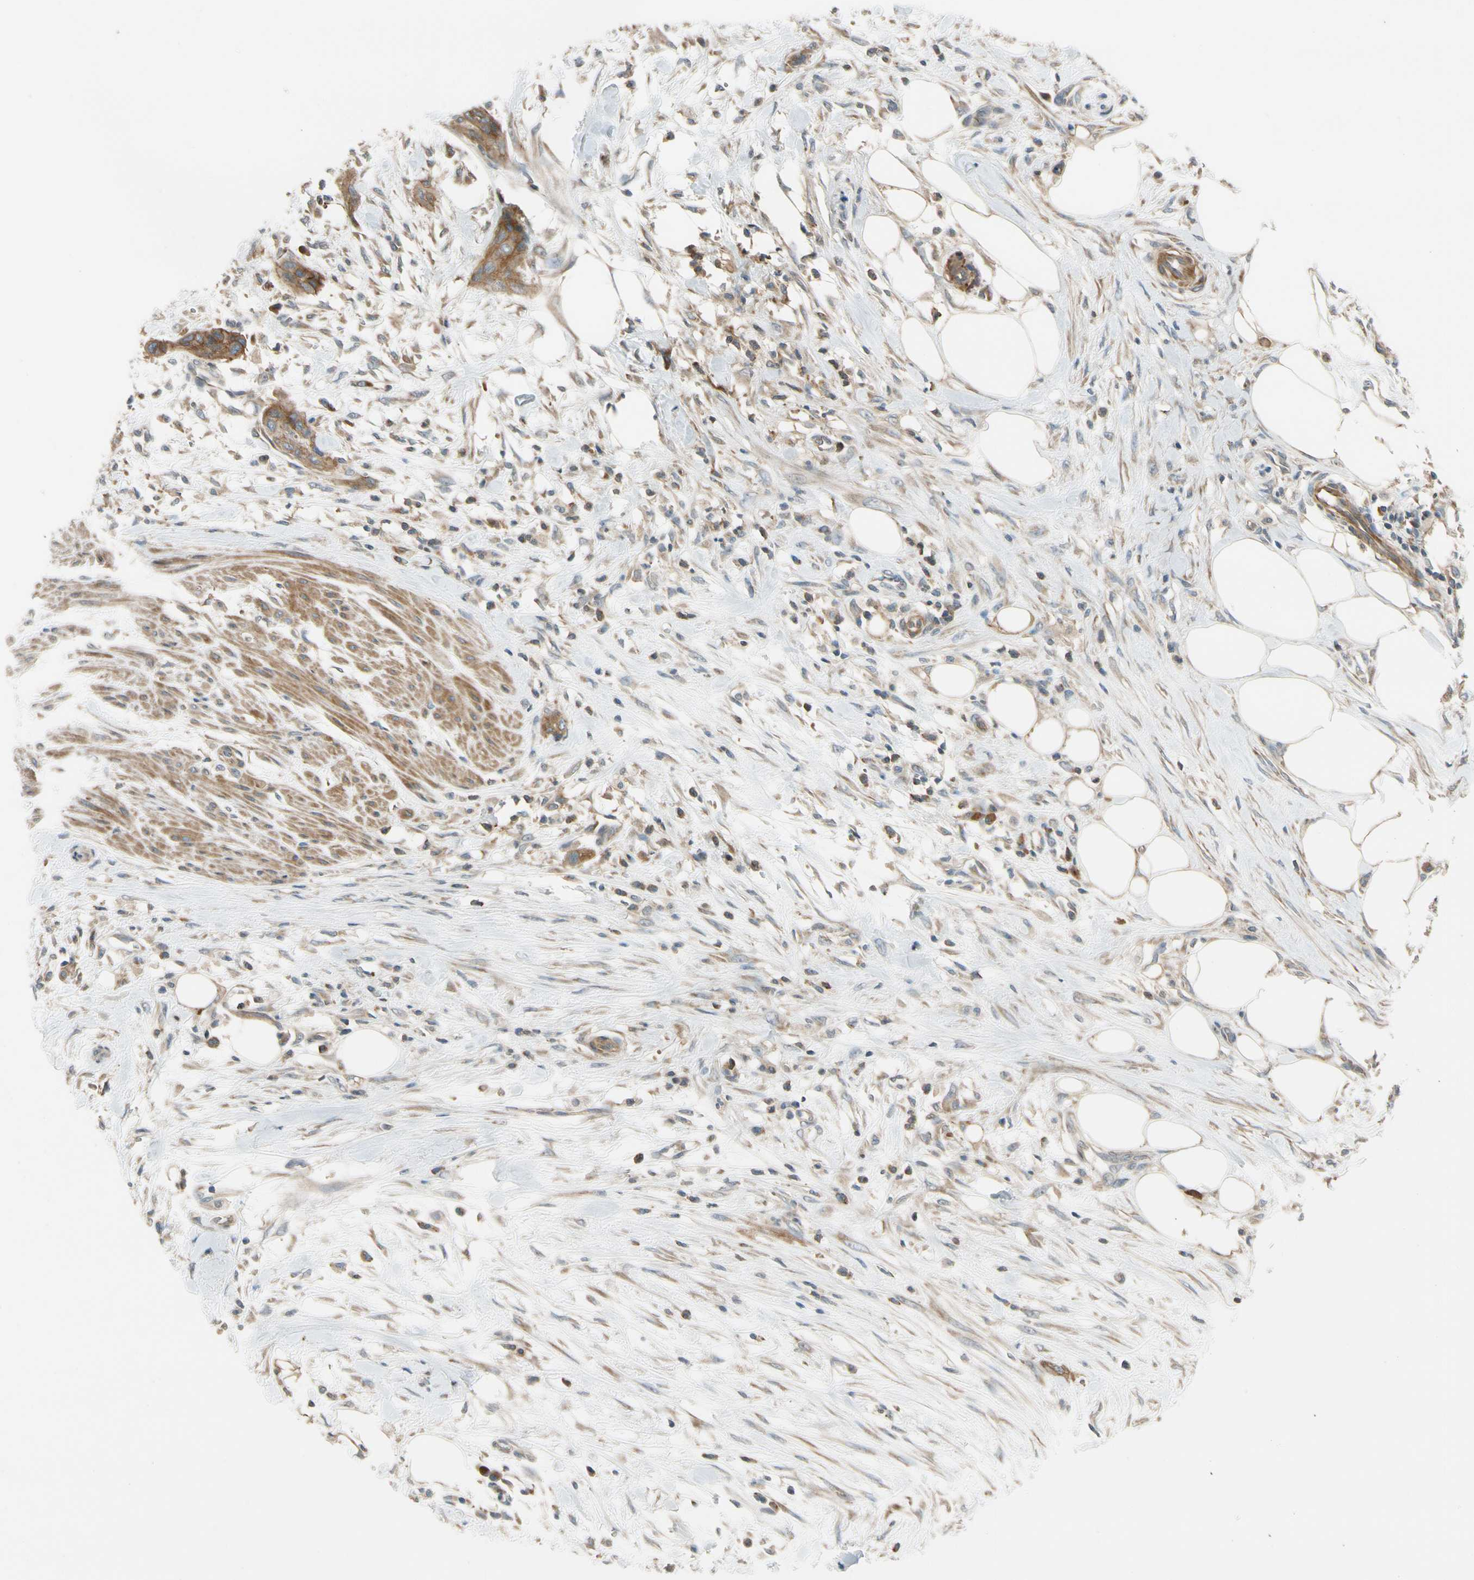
{"staining": {"intensity": "moderate", "quantity": ">75%", "location": "cytoplasmic/membranous"}, "tissue": "urothelial cancer", "cell_type": "Tumor cells", "image_type": "cancer", "snomed": [{"axis": "morphology", "description": "Urothelial carcinoma, High grade"}, {"axis": "topography", "description": "Urinary bladder"}], "caption": "Urothelial cancer was stained to show a protein in brown. There is medium levels of moderate cytoplasmic/membranous expression in about >75% of tumor cells.", "gene": "MST1R", "patient": {"sex": "male", "age": 35}}